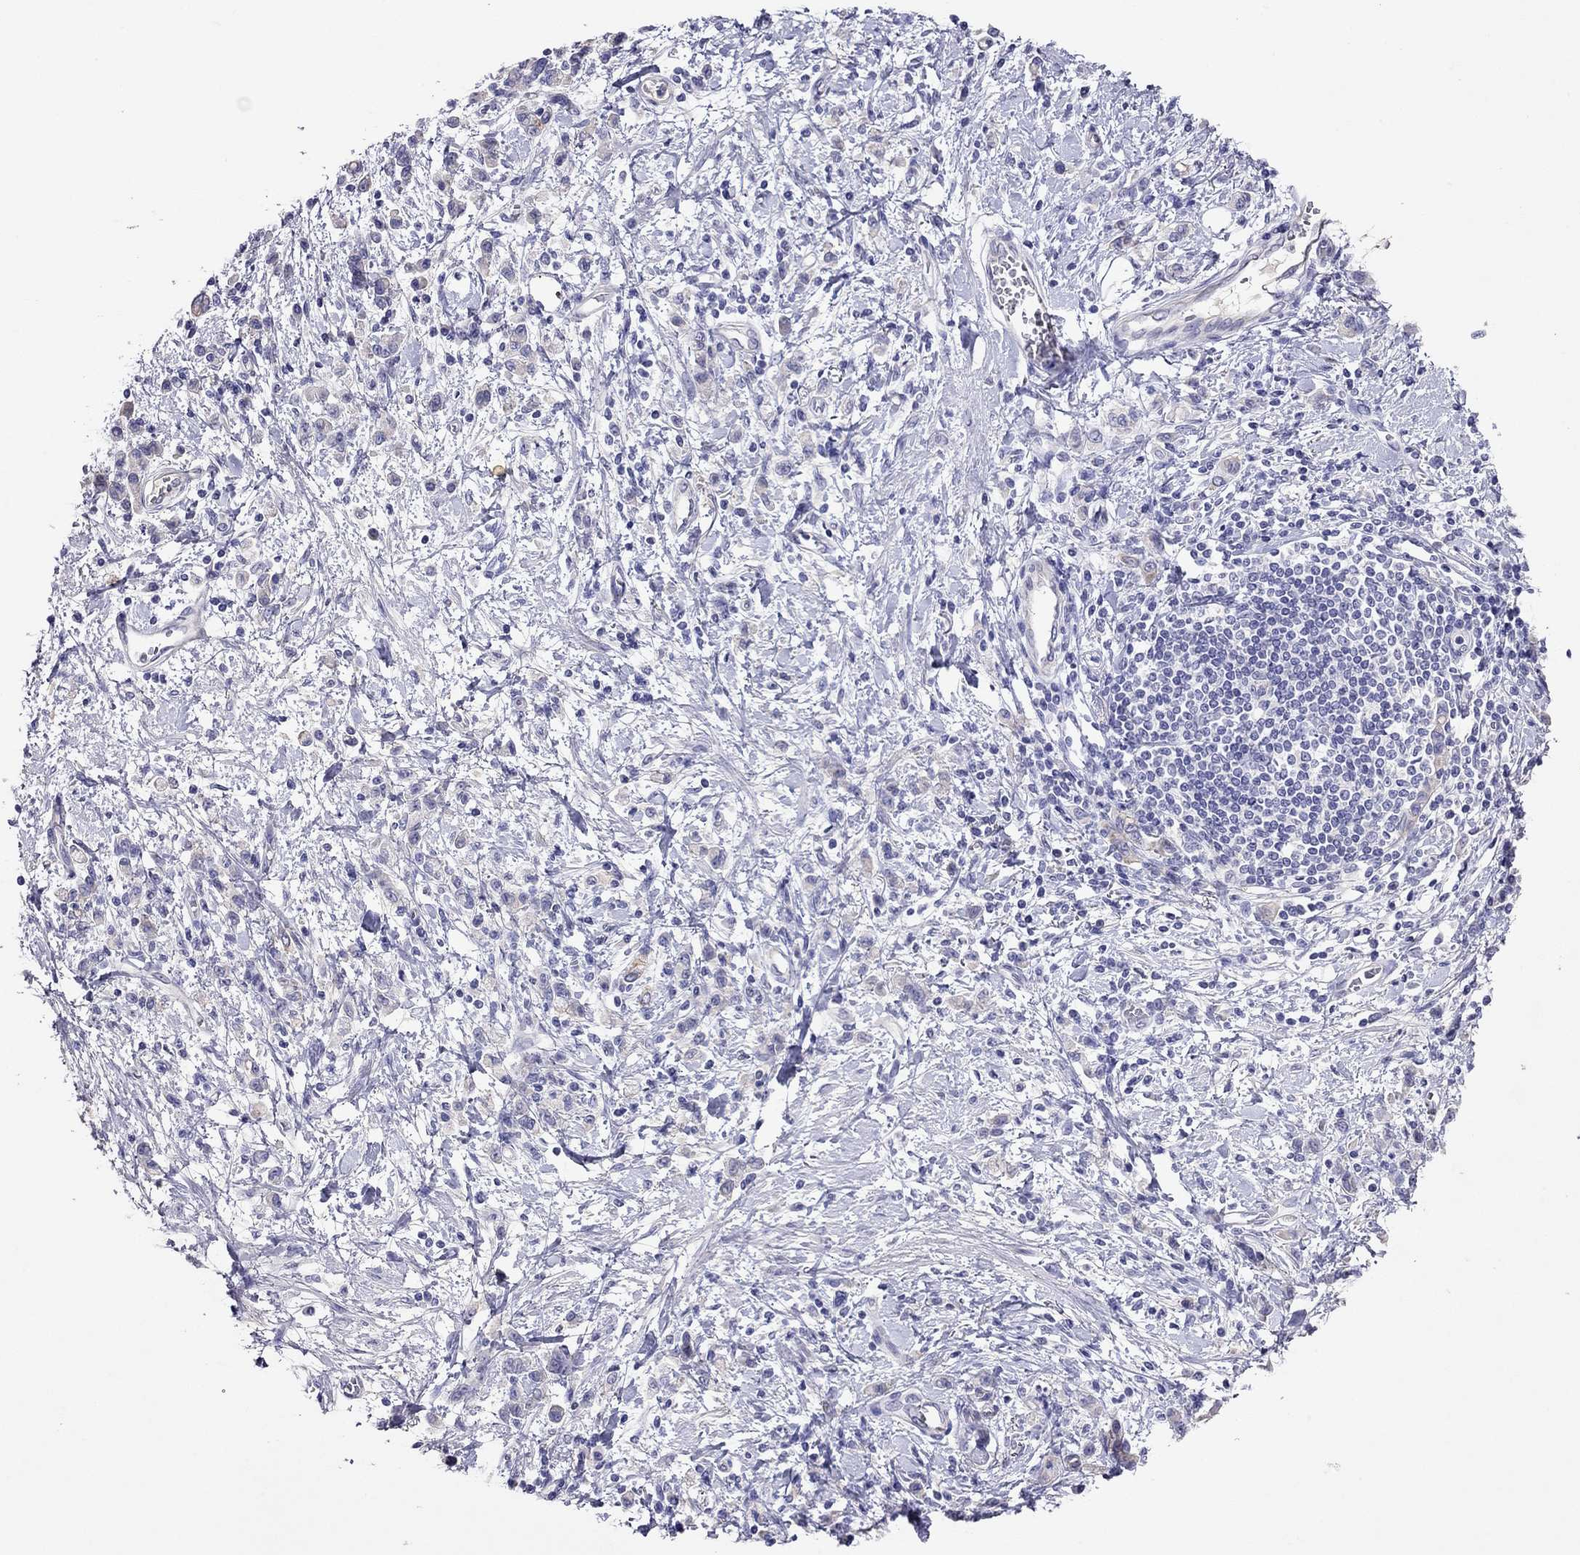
{"staining": {"intensity": "negative", "quantity": "none", "location": "none"}, "tissue": "stomach cancer", "cell_type": "Tumor cells", "image_type": "cancer", "snomed": [{"axis": "morphology", "description": "Adenocarcinoma, NOS"}, {"axis": "topography", "description": "Stomach"}], "caption": "Micrograph shows no protein staining in tumor cells of adenocarcinoma (stomach) tissue.", "gene": "CAPNS2", "patient": {"sex": "male", "age": 77}}